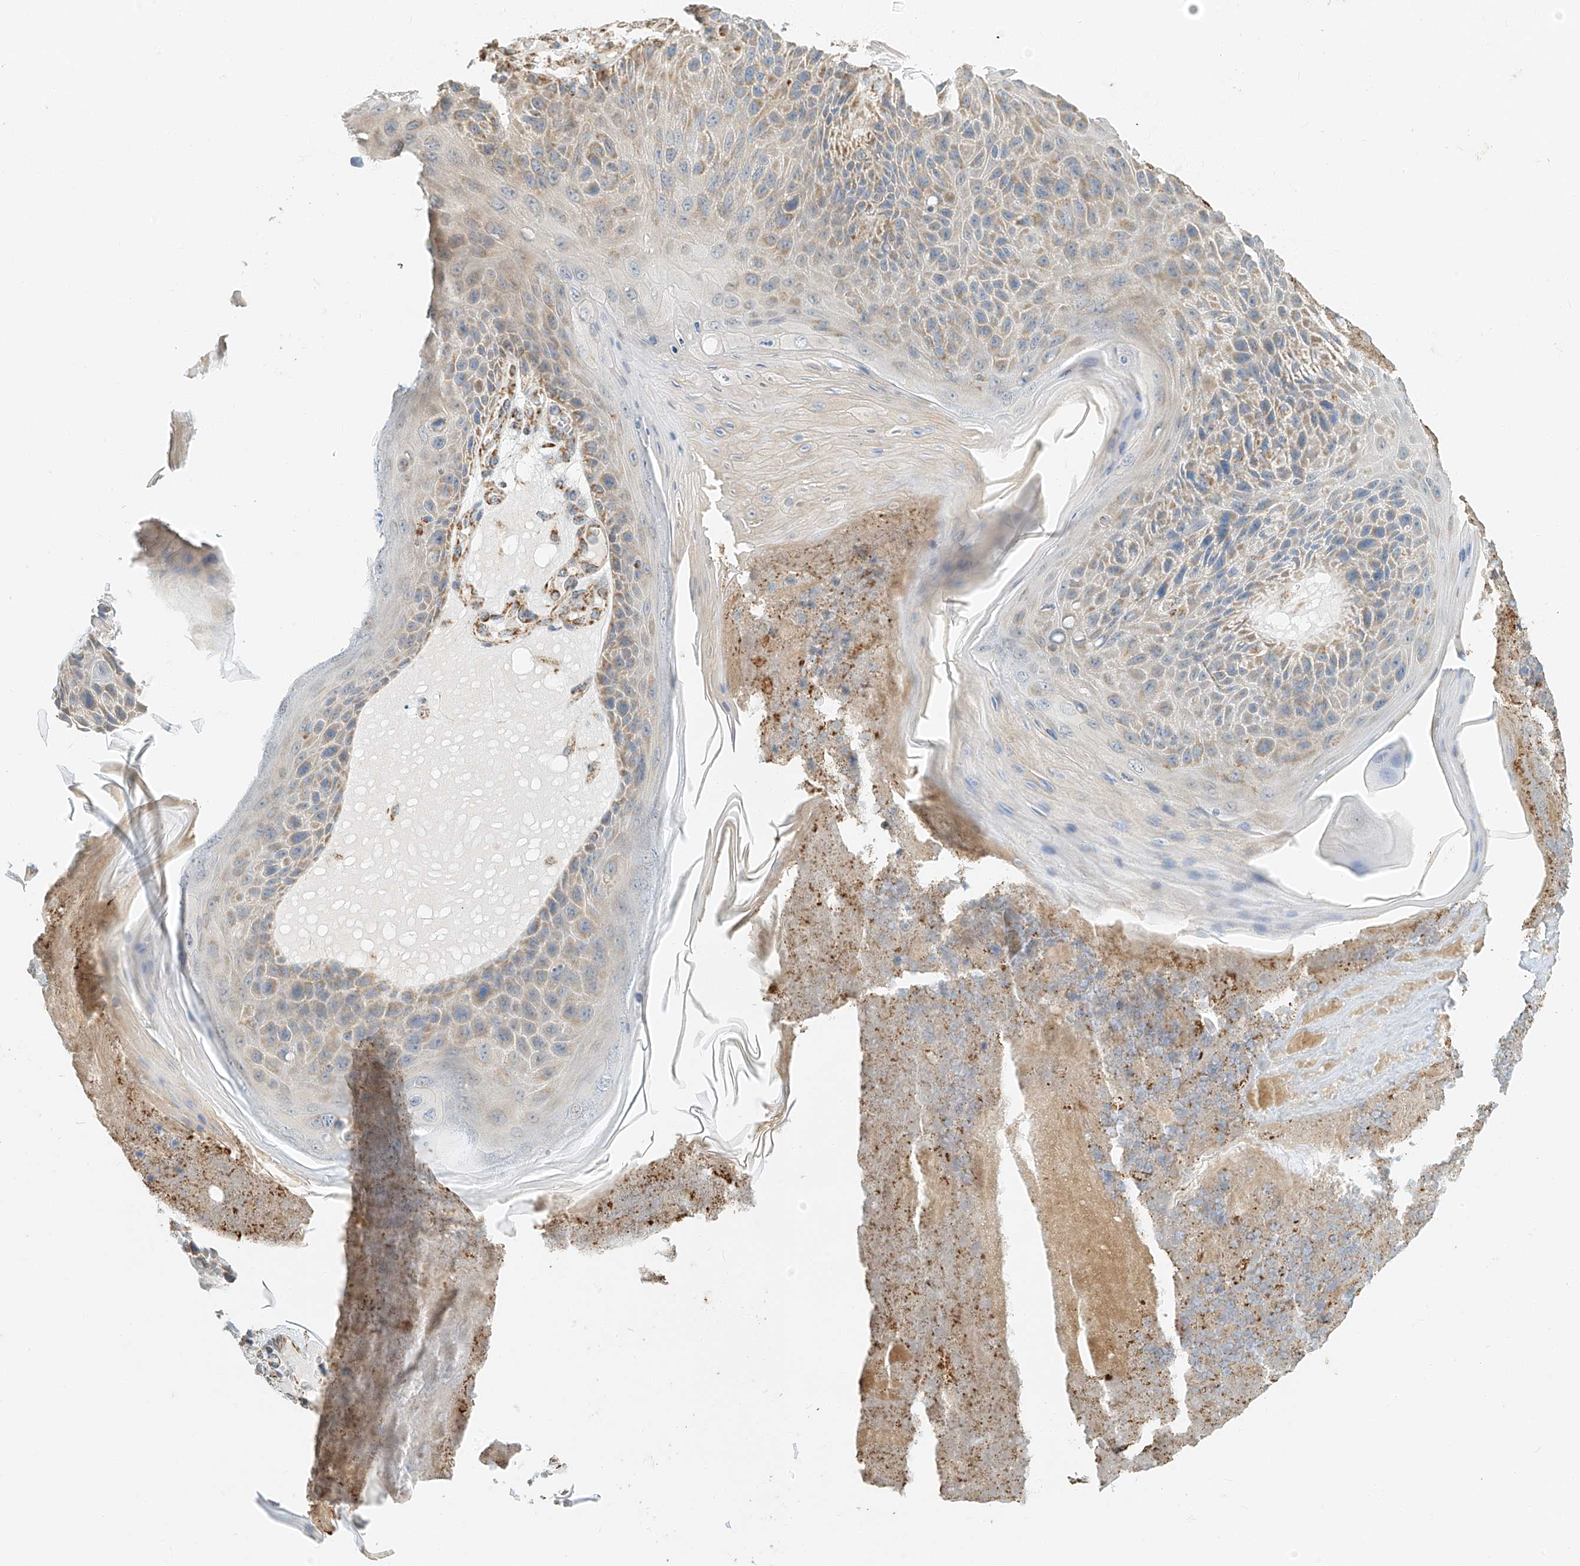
{"staining": {"intensity": "weak", "quantity": "25%-75%", "location": "cytoplasmic/membranous"}, "tissue": "skin cancer", "cell_type": "Tumor cells", "image_type": "cancer", "snomed": [{"axis": "morphology", "description": "Squamous cell carcinoma, NOS"}, {"axis": "topography", "description": "Skin"}], "caption": "Tumor cells demonstrate weak cytoplasmic/membranous positivity in about 25%-75% of cells in skin squamous cell carcinoma. The protein is shown in brown color, while the nuclei are stained blue.", "gene": "YIPF7", "patient": {"sex": "female", "age": 88}}